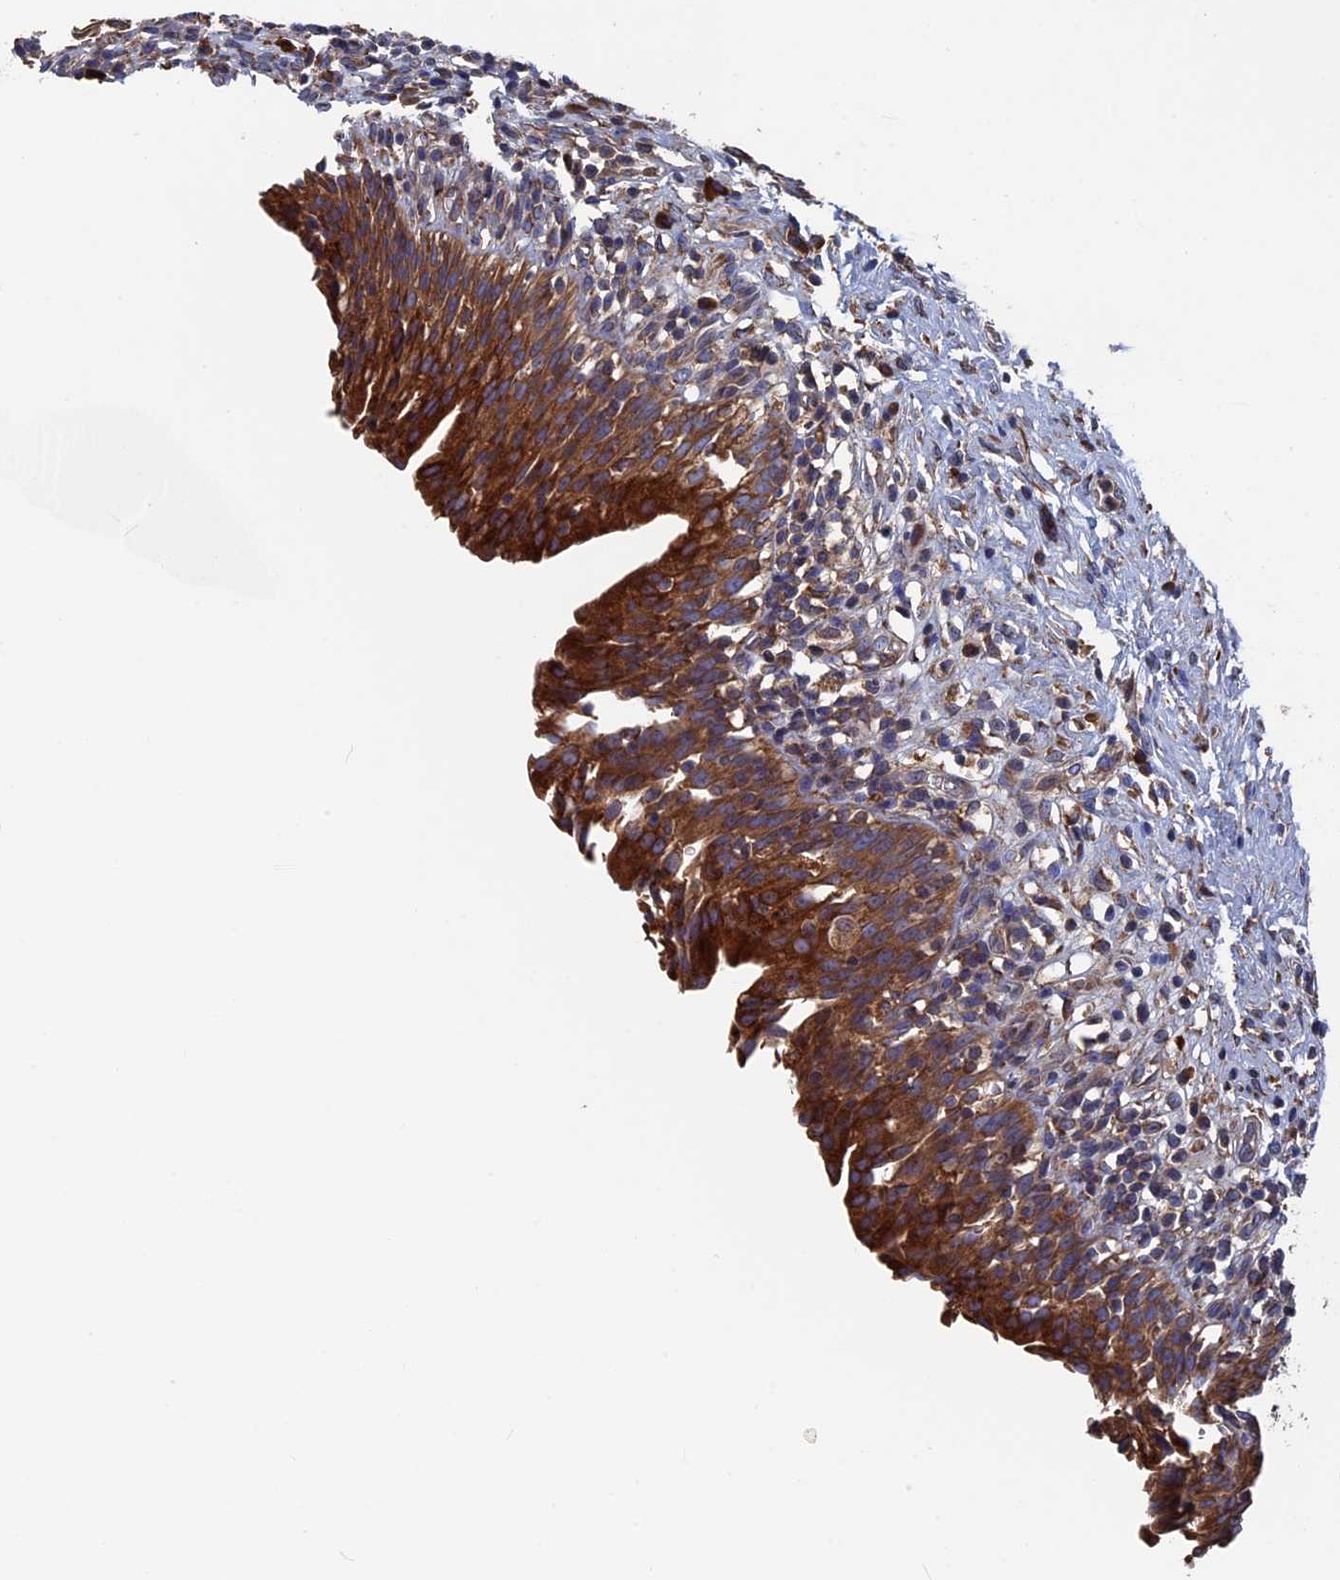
{"staining": {"intensity": "strong", "quantity": ">75%", "location": "cytoplasmic/membranous"}, "tissue": "urinary bladder", "cell_type": "Urothelial cells", "image_type": "normal", "snomed": [{"axis": "morphology", "description": "Normal tissue, NOS"}, {"axis": "morphology", "description": "Inflammation, NOS"}, {"axis": "topography", "description": "Urinary bladder"}], "caption": "IHC of unremarkable human urinary bladder reveals high levels of strong cytoplasmic/membranous expression in approximately >75% of urothelial cells.", "gene": "DNAJC3", "patient": {"sex": "male", "age": 63}}